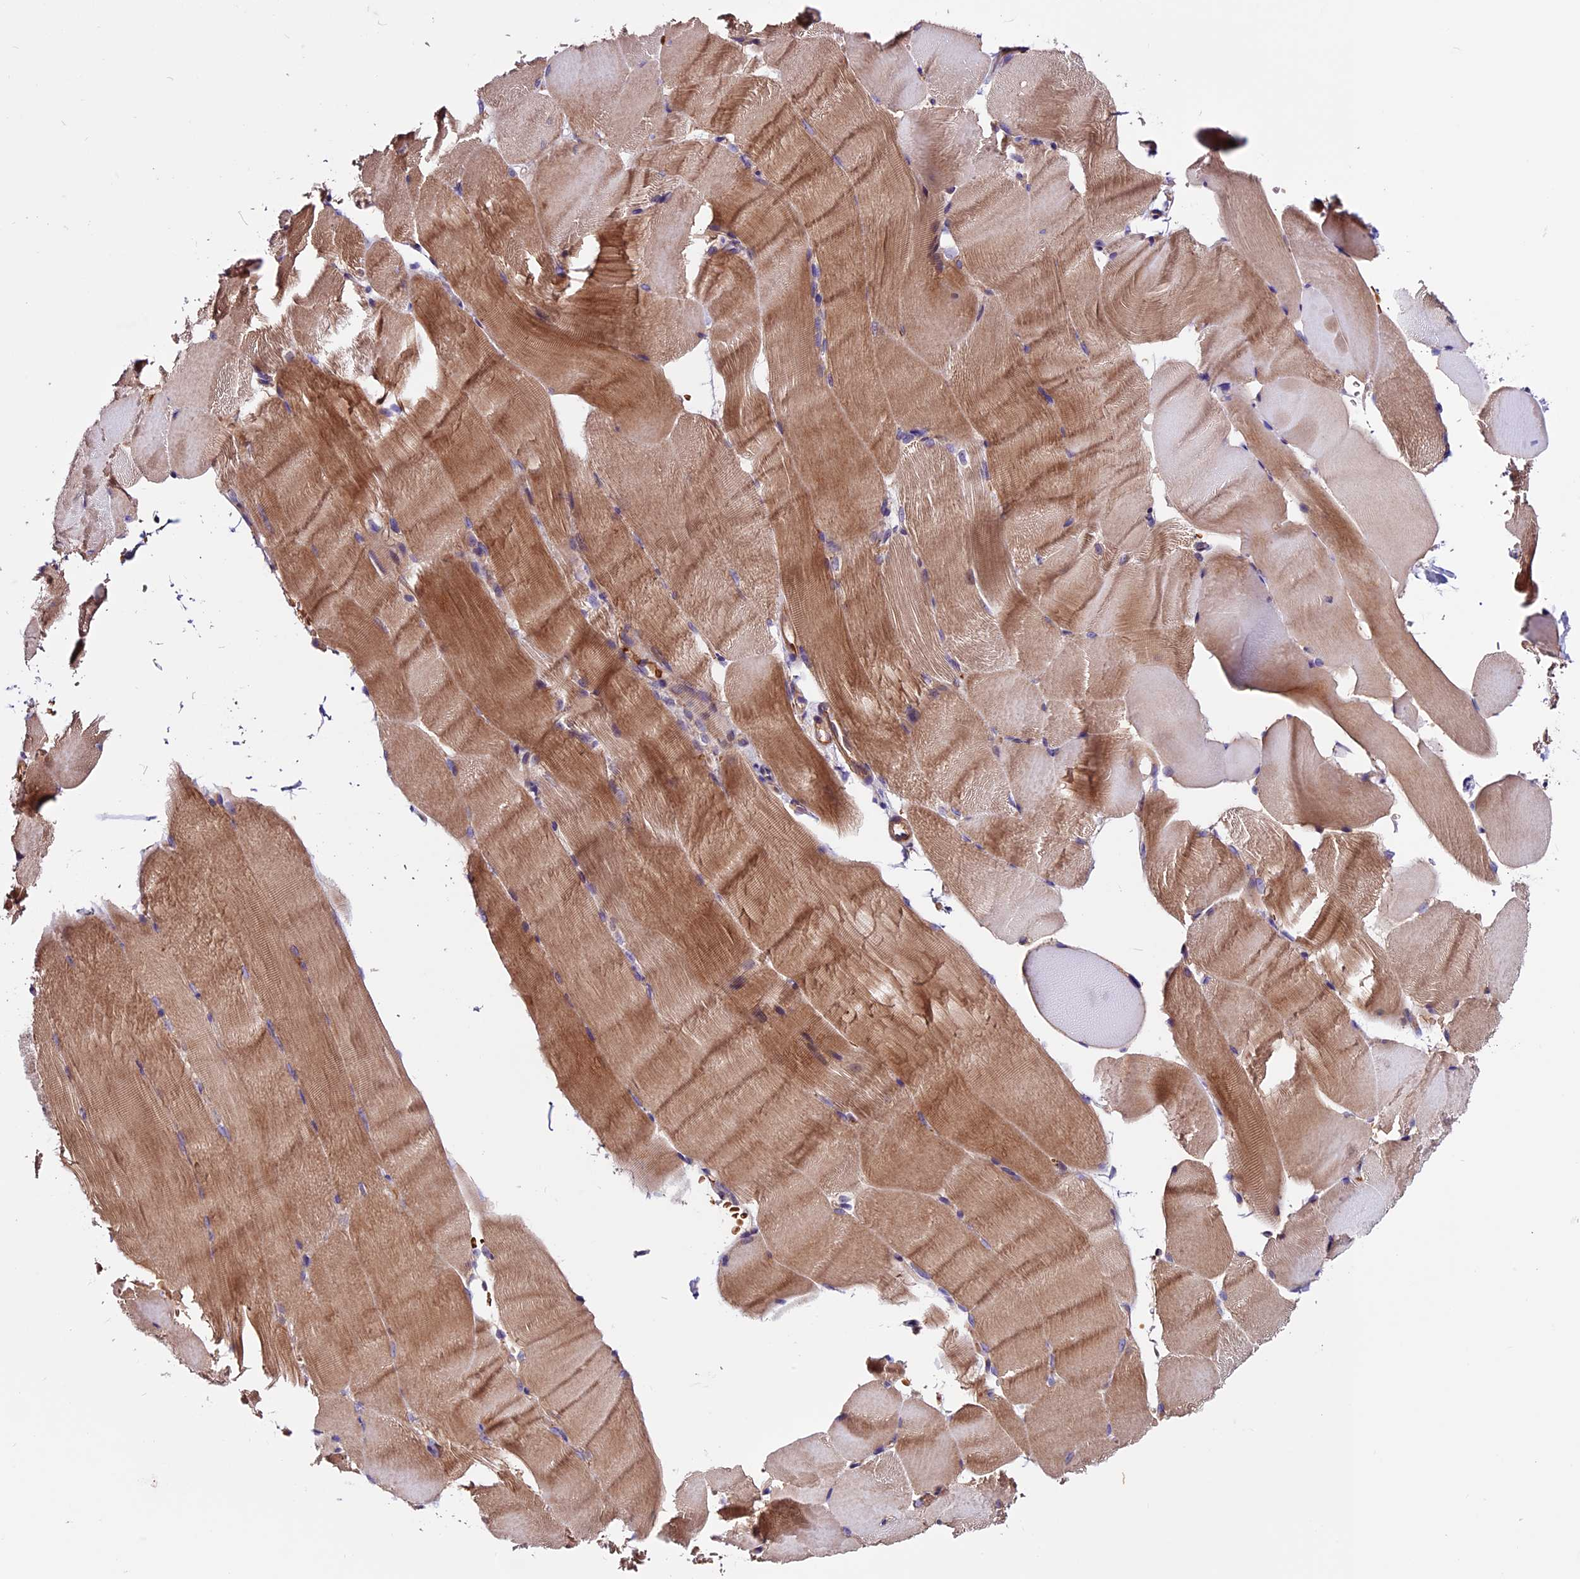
{"staining": {"intensity": "moderate", "quantity": ">75%", "location": "cytoplasmic/membranous"}, "tissue": "skeletal muscle", "cell_type": "Myocytes", "image_type": "normal", "snomed": [{"axis": "morphology", "description": "Normal tissue, NOS"}, {"axis": "topography", "description": "Skeletal muscle"}, {"axis": "topography", "description": "Parathyroid gland"}], "caption": "An image of human skeletal muscle stained for a protein demonstrates moderate cytoplasmic/membranous brown staining in myocytes. (Stains: DAB (3,3'-diaminobenzidine) in brown, nuclei in blue, Microscopy: brightfield microscopy at high magnification).", "gene": "RINL", "patient": {"sex": "female", "age": 37}}